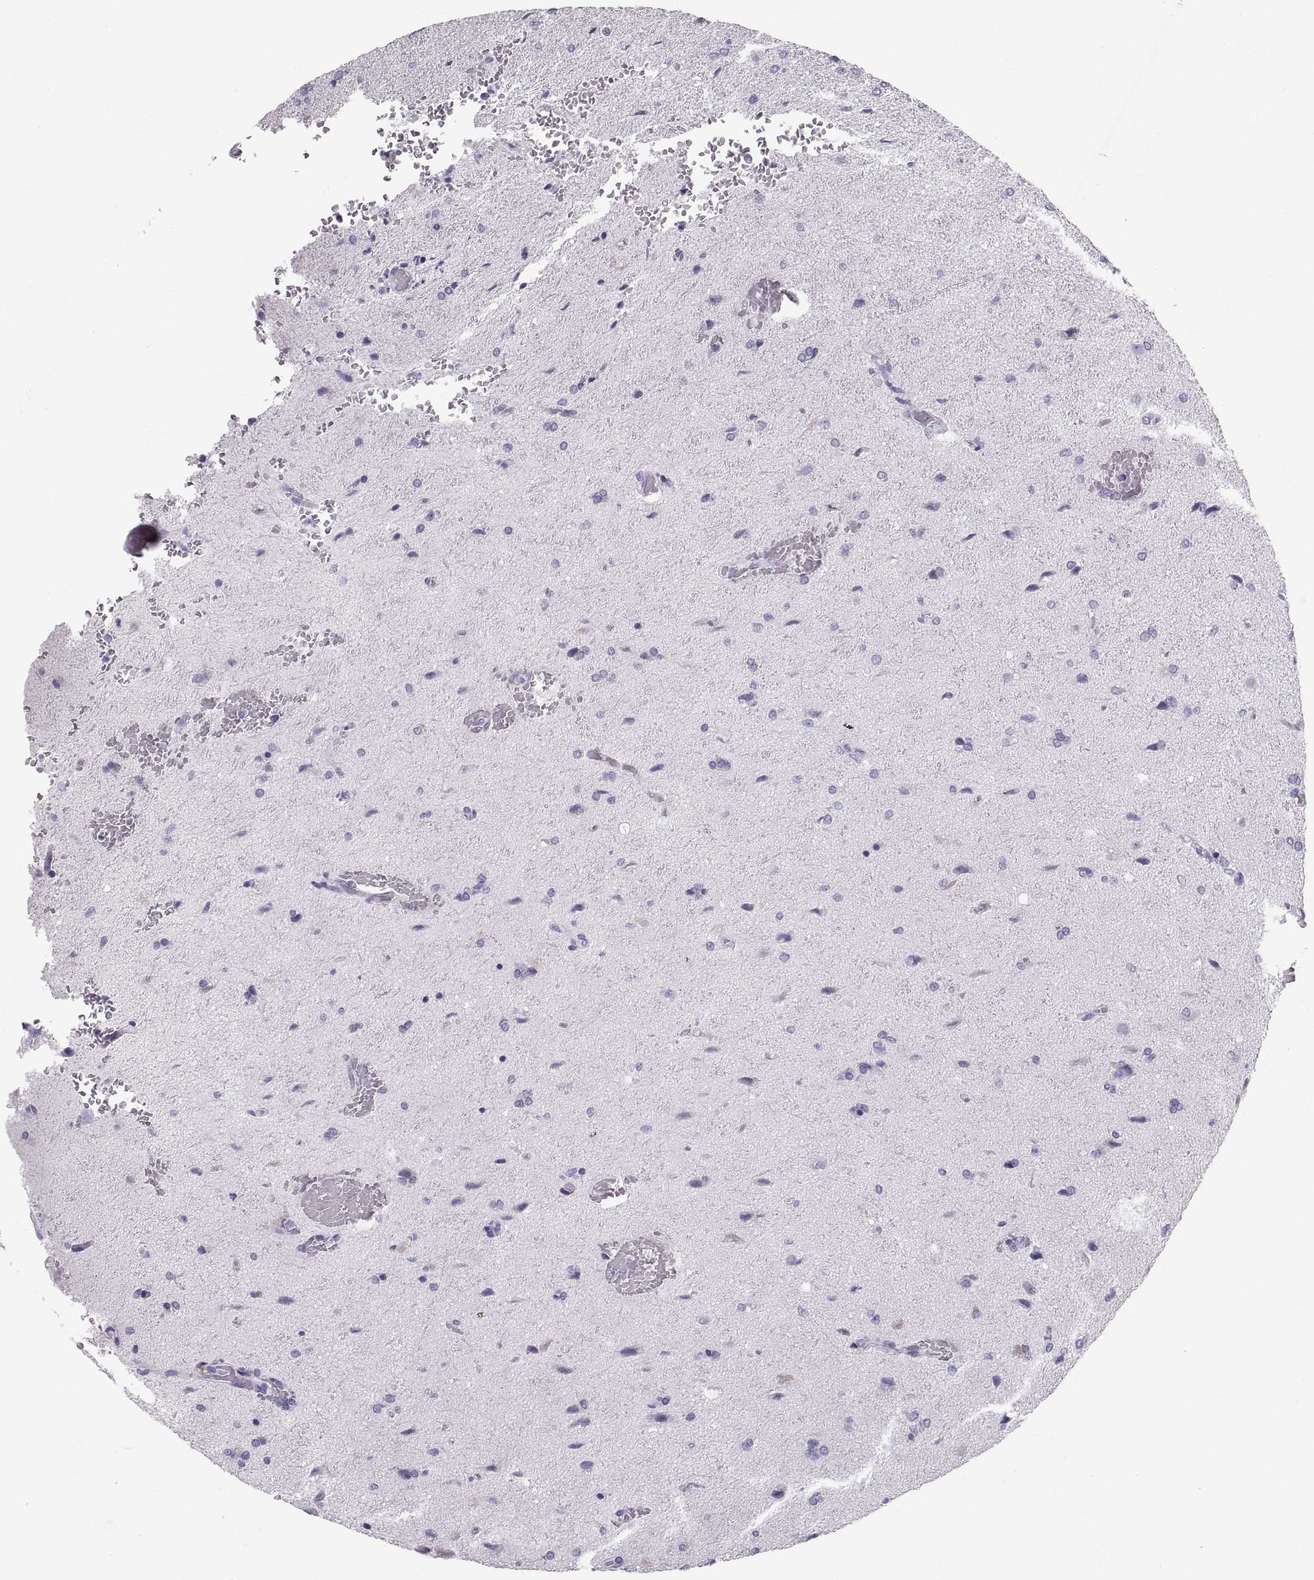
{"staining": {"intensity": "negative", "quantity": "none", "location": "none"}, "tissue": "glioma", "cell_type": "Tumor cells", "image_type": "cancer", "snomed": [{"axis": "morphology", "description": "Glioma, malignant, High grade"}, {"axis": "topography", "description": "Brain"}], "caption": "Photomicrograph shows no significant protein staining in tumor cells of malignant glioma (high-grade).", "gene": "SLC22A6", "patient": {"sex": "male", "age": 68}}